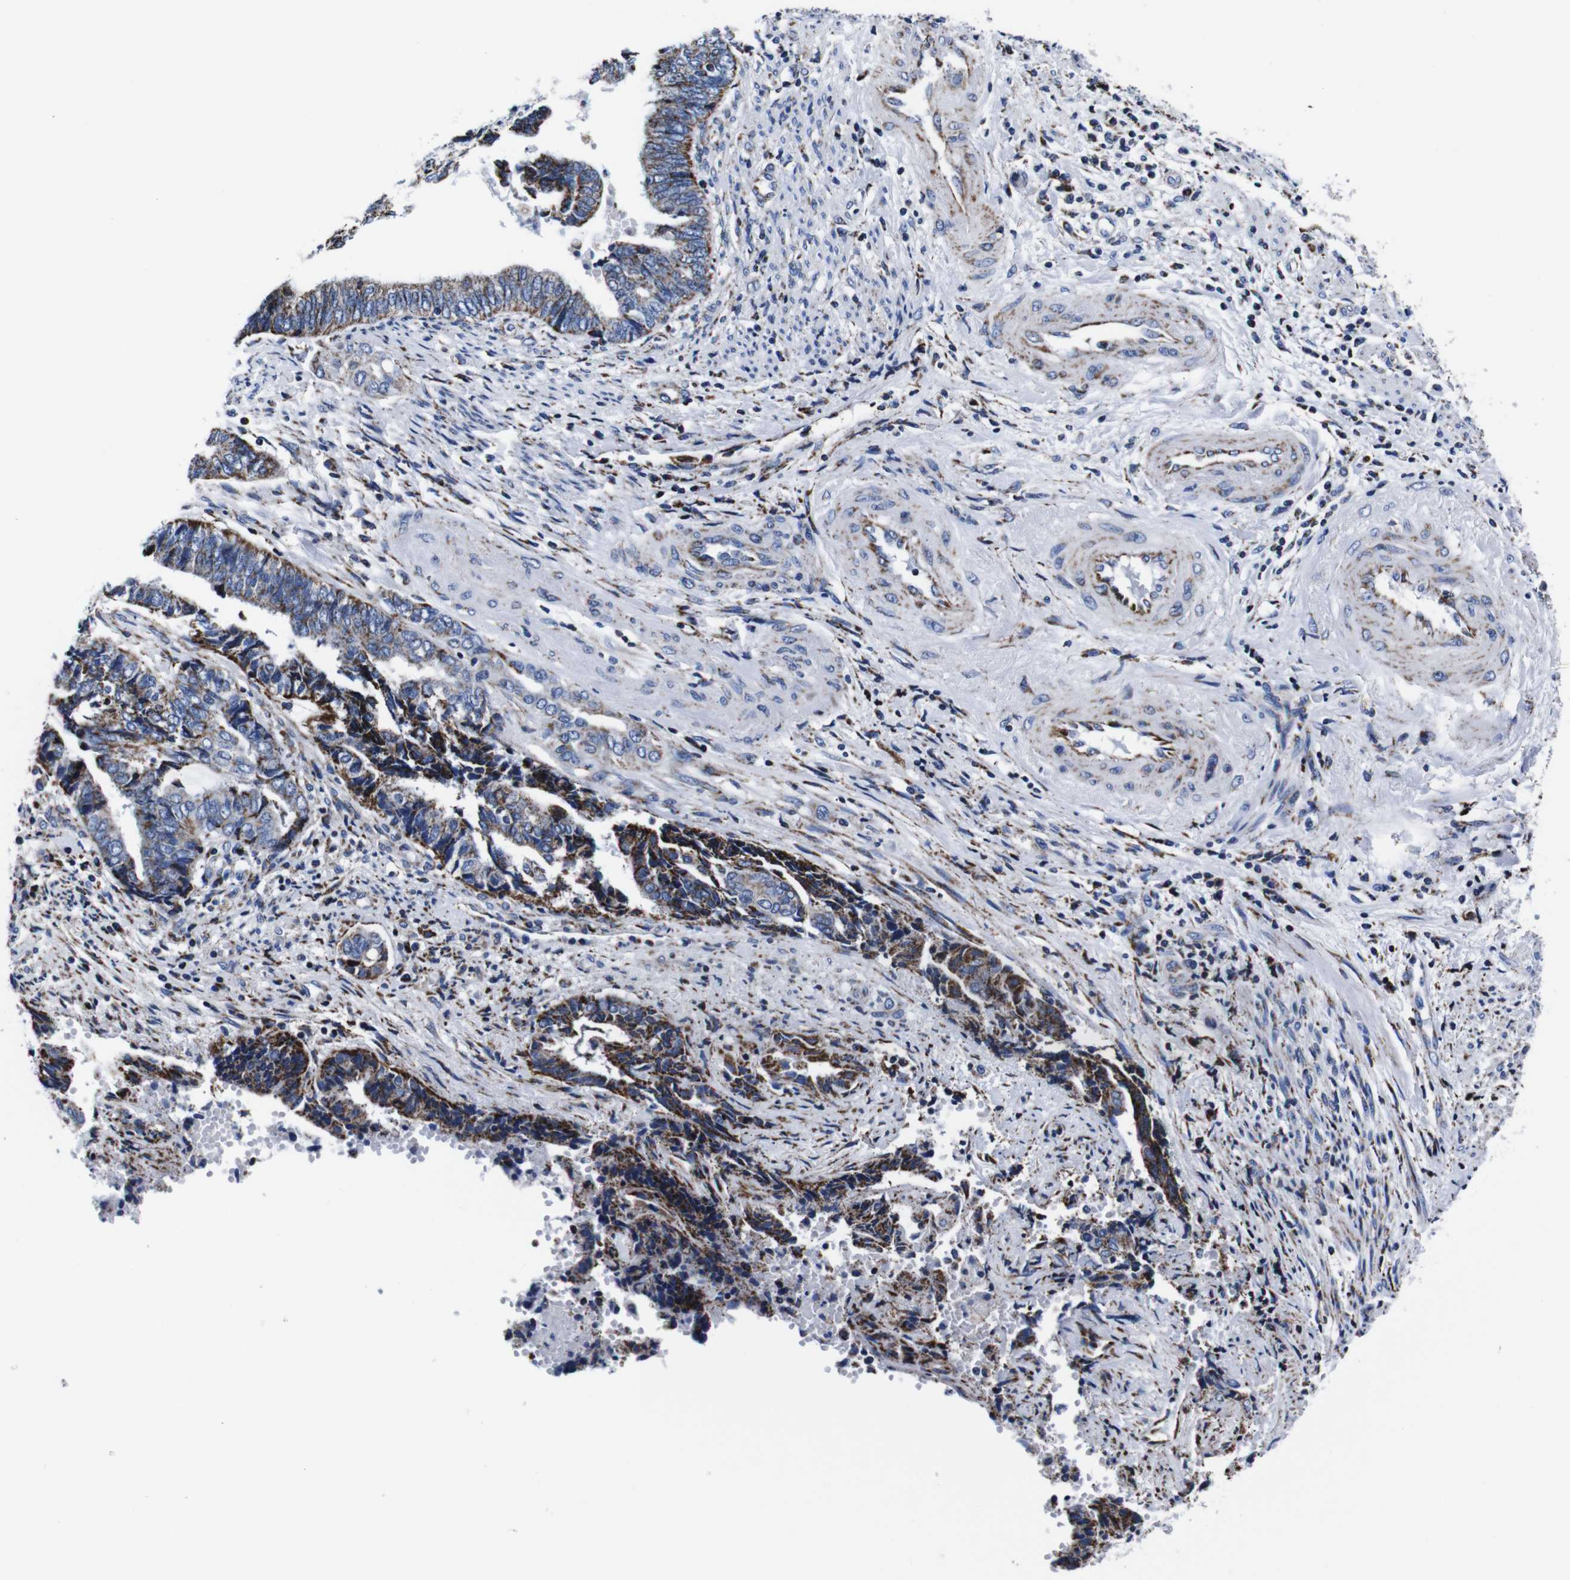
{"staining": {"intensity": "strong", "quantity": "25%-75%", "location": "cytoplasmic/membranous"}, "tissue": "endometrial cancer", "cell_type": "Tumor cells", "image_type": "cancer", "snomed": [{"axis": "morphology", "description": "Adenocarcinoma, NOS"}, {"axis": "topography", "description": "Uterus"}, {"axis": "topography", "description": "Endometrium"}], "caption": "Brown immunohistochemical staining in human endometrial cancer reveals strong cytoplasmic/membranous positivity in approximately 25%-75% of tumor cells. The staining is performed using DAB (3,3'-diaminobenzidine) brown chromogen to label protein expression. The nuclei are counter-stained blue using hematoxylin.", "gene": "FKBP9", "patient": {"sex": "female", "age": 70}}